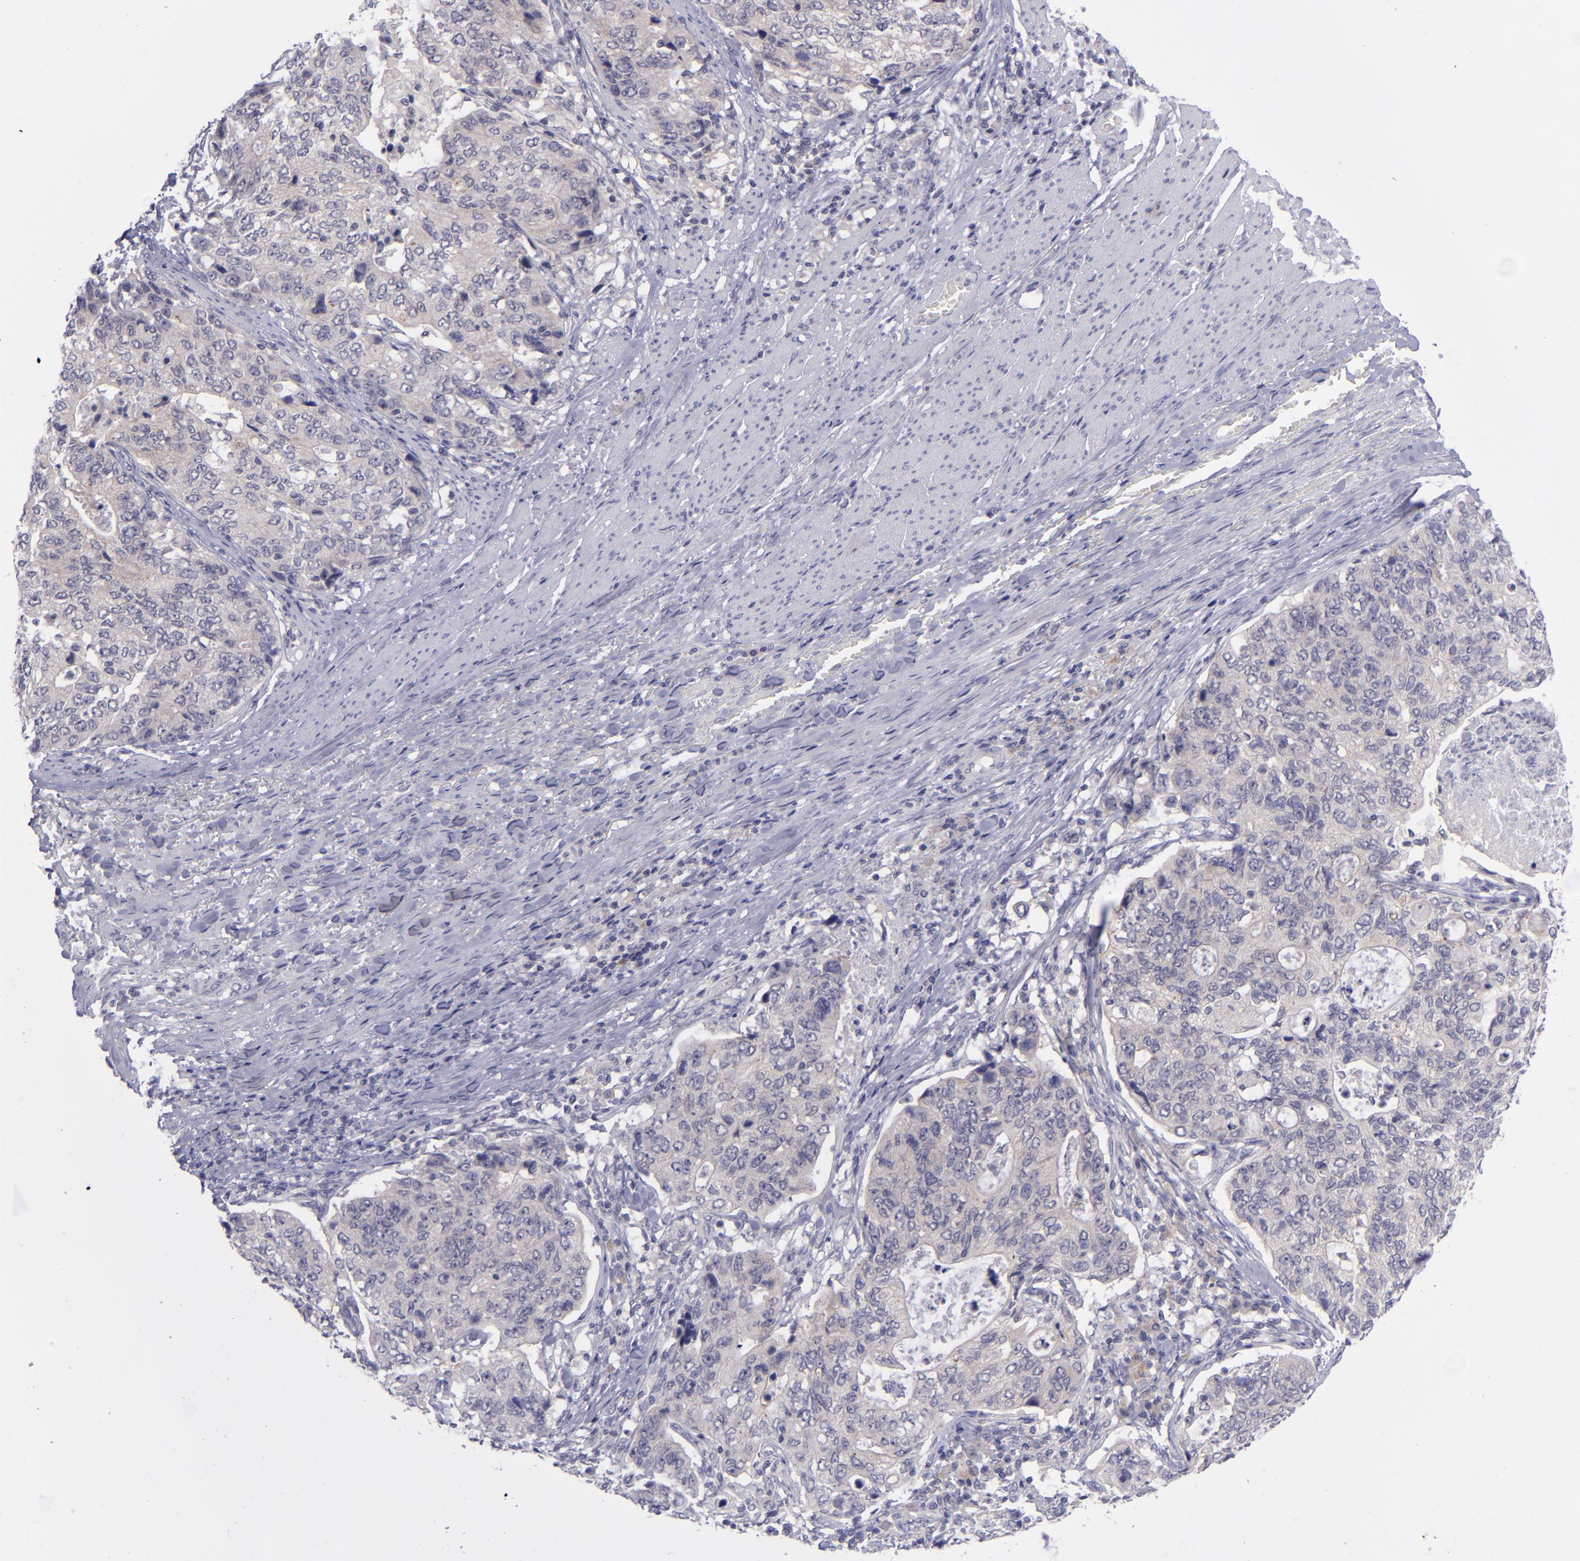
{"staining": {"intensity": "weak", "quantity": "25%-75%", "location": "cytoplasmic/membranous"}, "tissue": "stomach cancer", "cell_type": "Tumor cells", "image_type": "cancer", "snomed": [{"axis": "morphology", "description": "Adenocarcinoma, NOS"}, {"axis": "topography", "description": "Esophagus"}, {"axis": "topography", "description": "Stomach"}], "caption": "Immunohistochemistry (IHC) micrograph of human stomach cancer stained for a protein (brown), which demonstrates low levels of weak cytoplasmic/membranous expression in about 25%-75% of tumor cells.", "gene": "EVPL", "patient": {"sex": "male", "age": 74}}